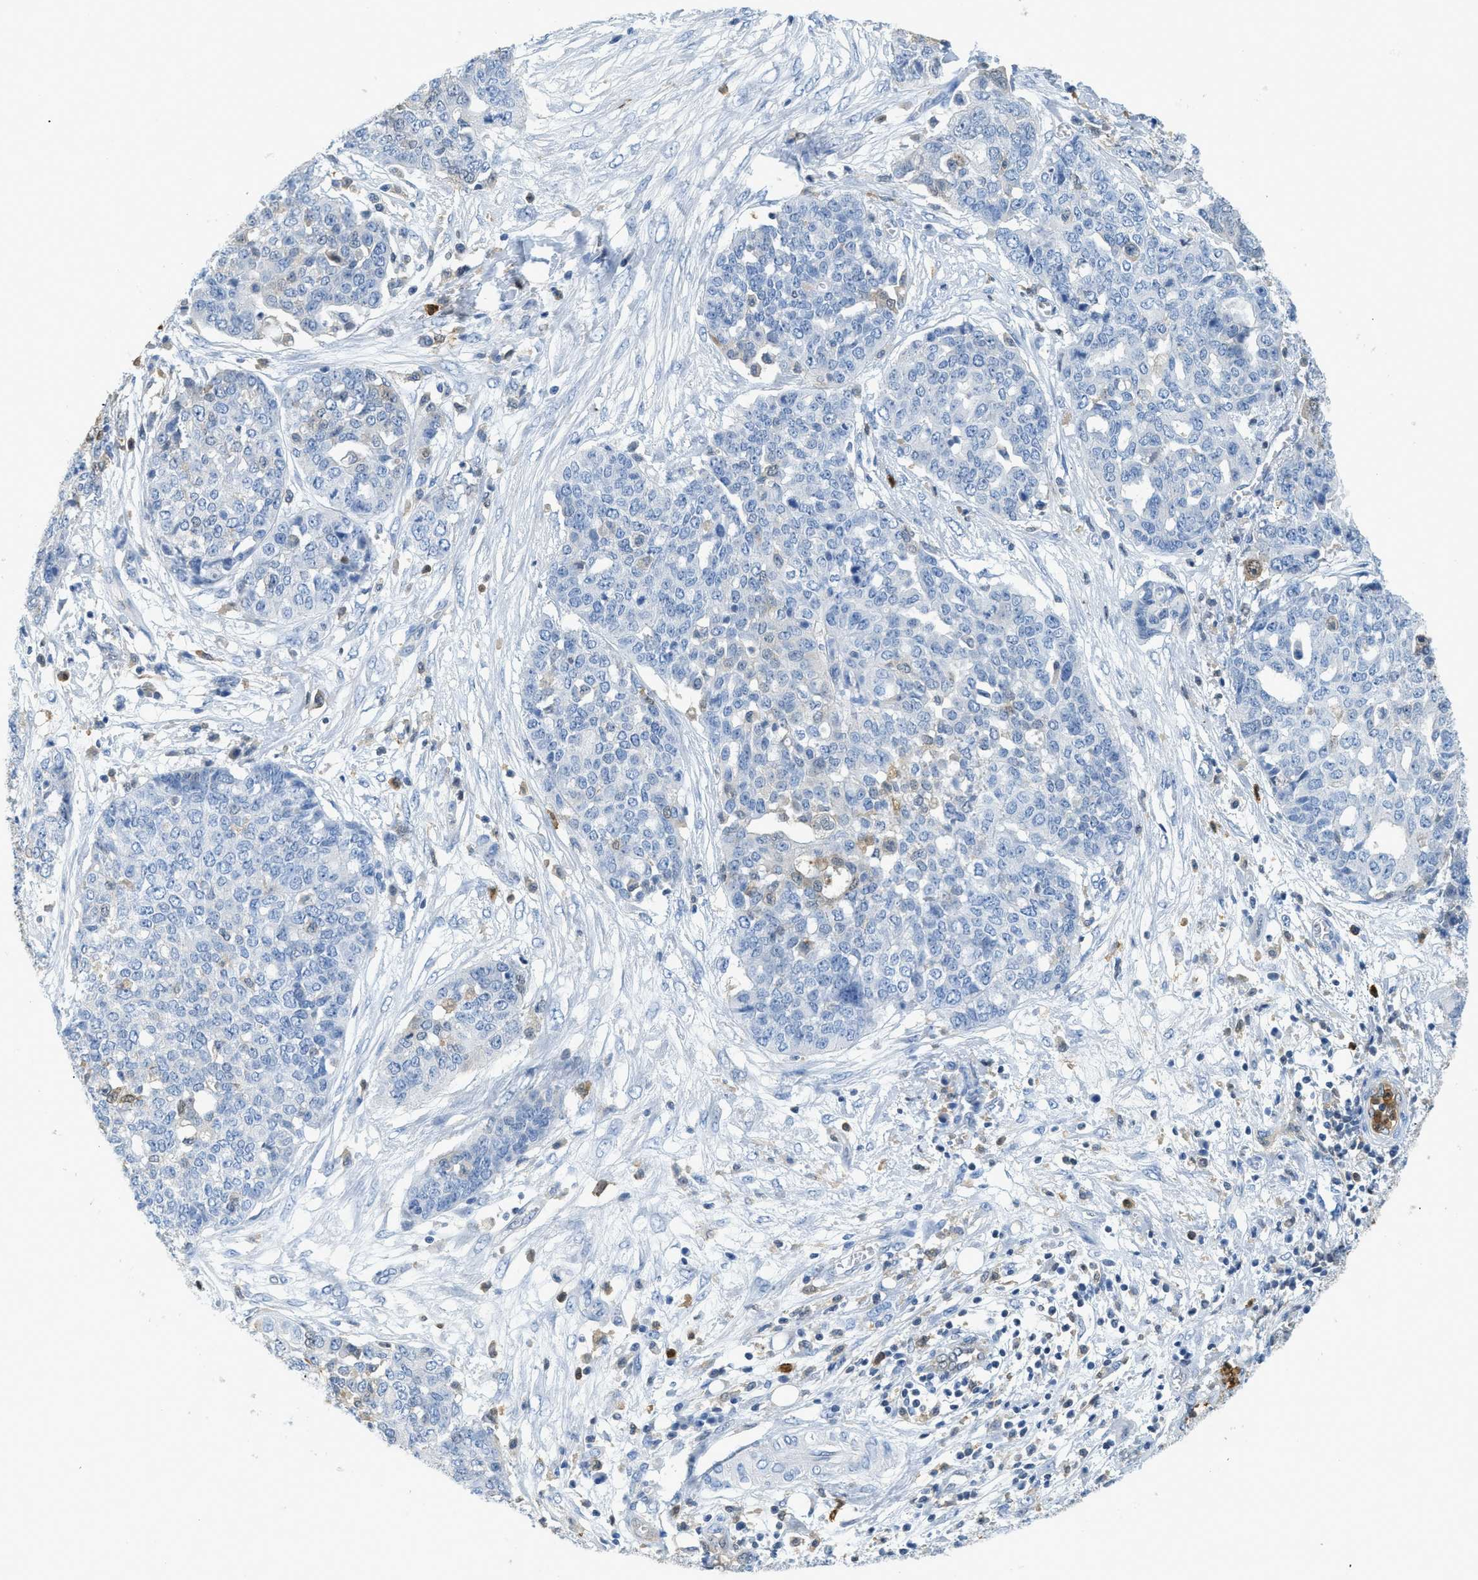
{"staining": {"intensity": "negative", "quantity": "none", "location": "none"}, "tissue": "ovarian cancer", "cell_type": "Tumor cells", "image_type": "cancer", "snomed": [{"axis": "morphology", "description": "Cystadenocarcinoma, serous, NOS"}, {"axis": "topography", "description": "Soft tissue"}, {"axis": "topography", "description": "Ovary"}], "caption": "Protein analysis of ovarian cancer exhibits no significant expression in tumor cells.", "gene": "SERPINB1", "patient": {"sex": "female", "age": 57}}